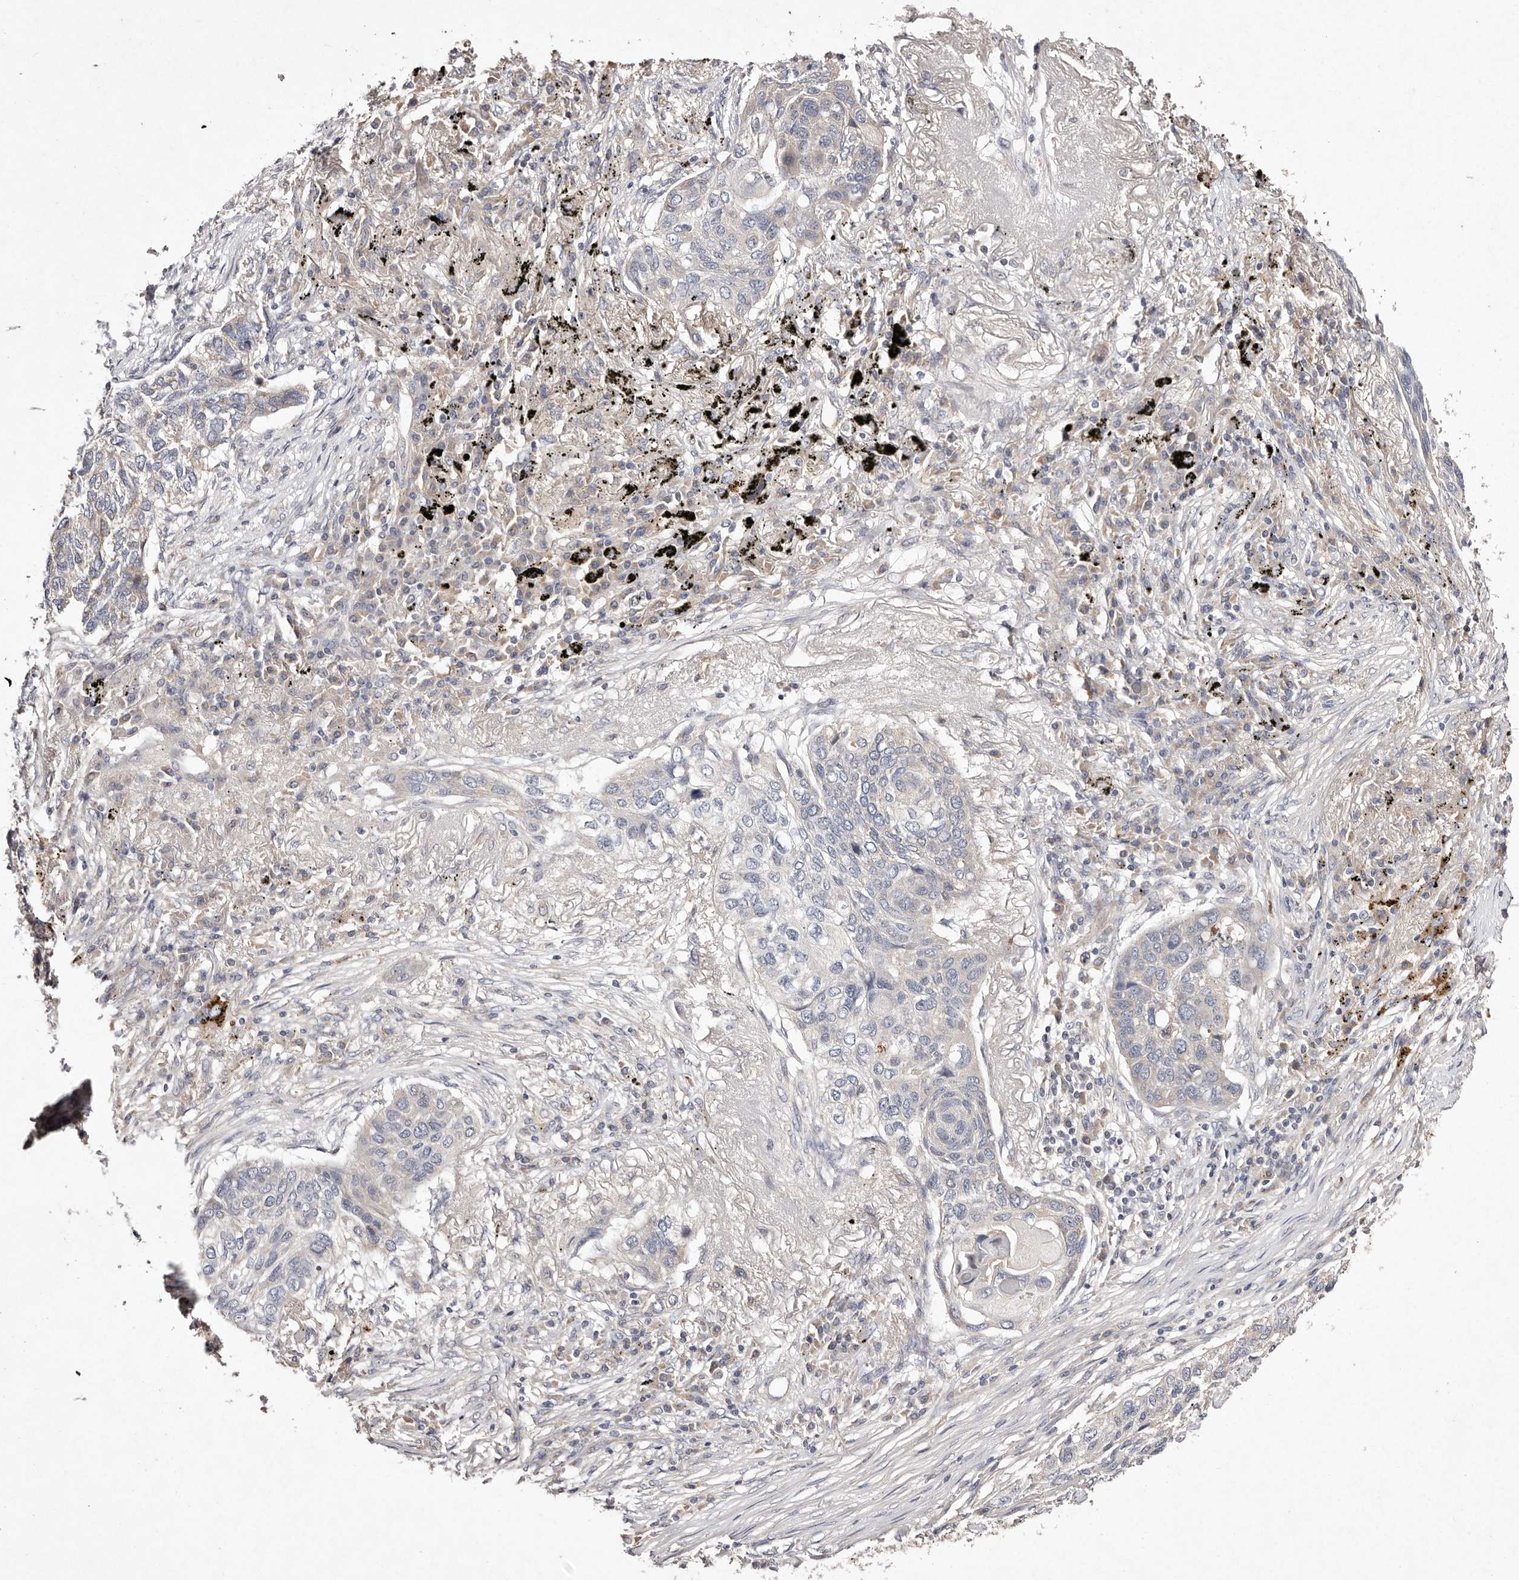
{"staining": {"intensity": "negative", "quantity": "none", "location": "none"}, "tissue": "lung cancer", "cell_type": "Tumor cells", "image_type": "cancer", "snomed": [{"axis": "morphology", "description": "Squamous cell carcinoma, NOS"}, {"axis": "topography", "description": "Lung"}], "caption": "This photomicrograph is of lung squamous cell carcinoma stained with immunohistochemistry to label a protein in brown with the nuclei are counter-stained blue. There is no expression in tumor cells.", "gene": "TSC2", "patient": {"sex": "female", "age": 63}}